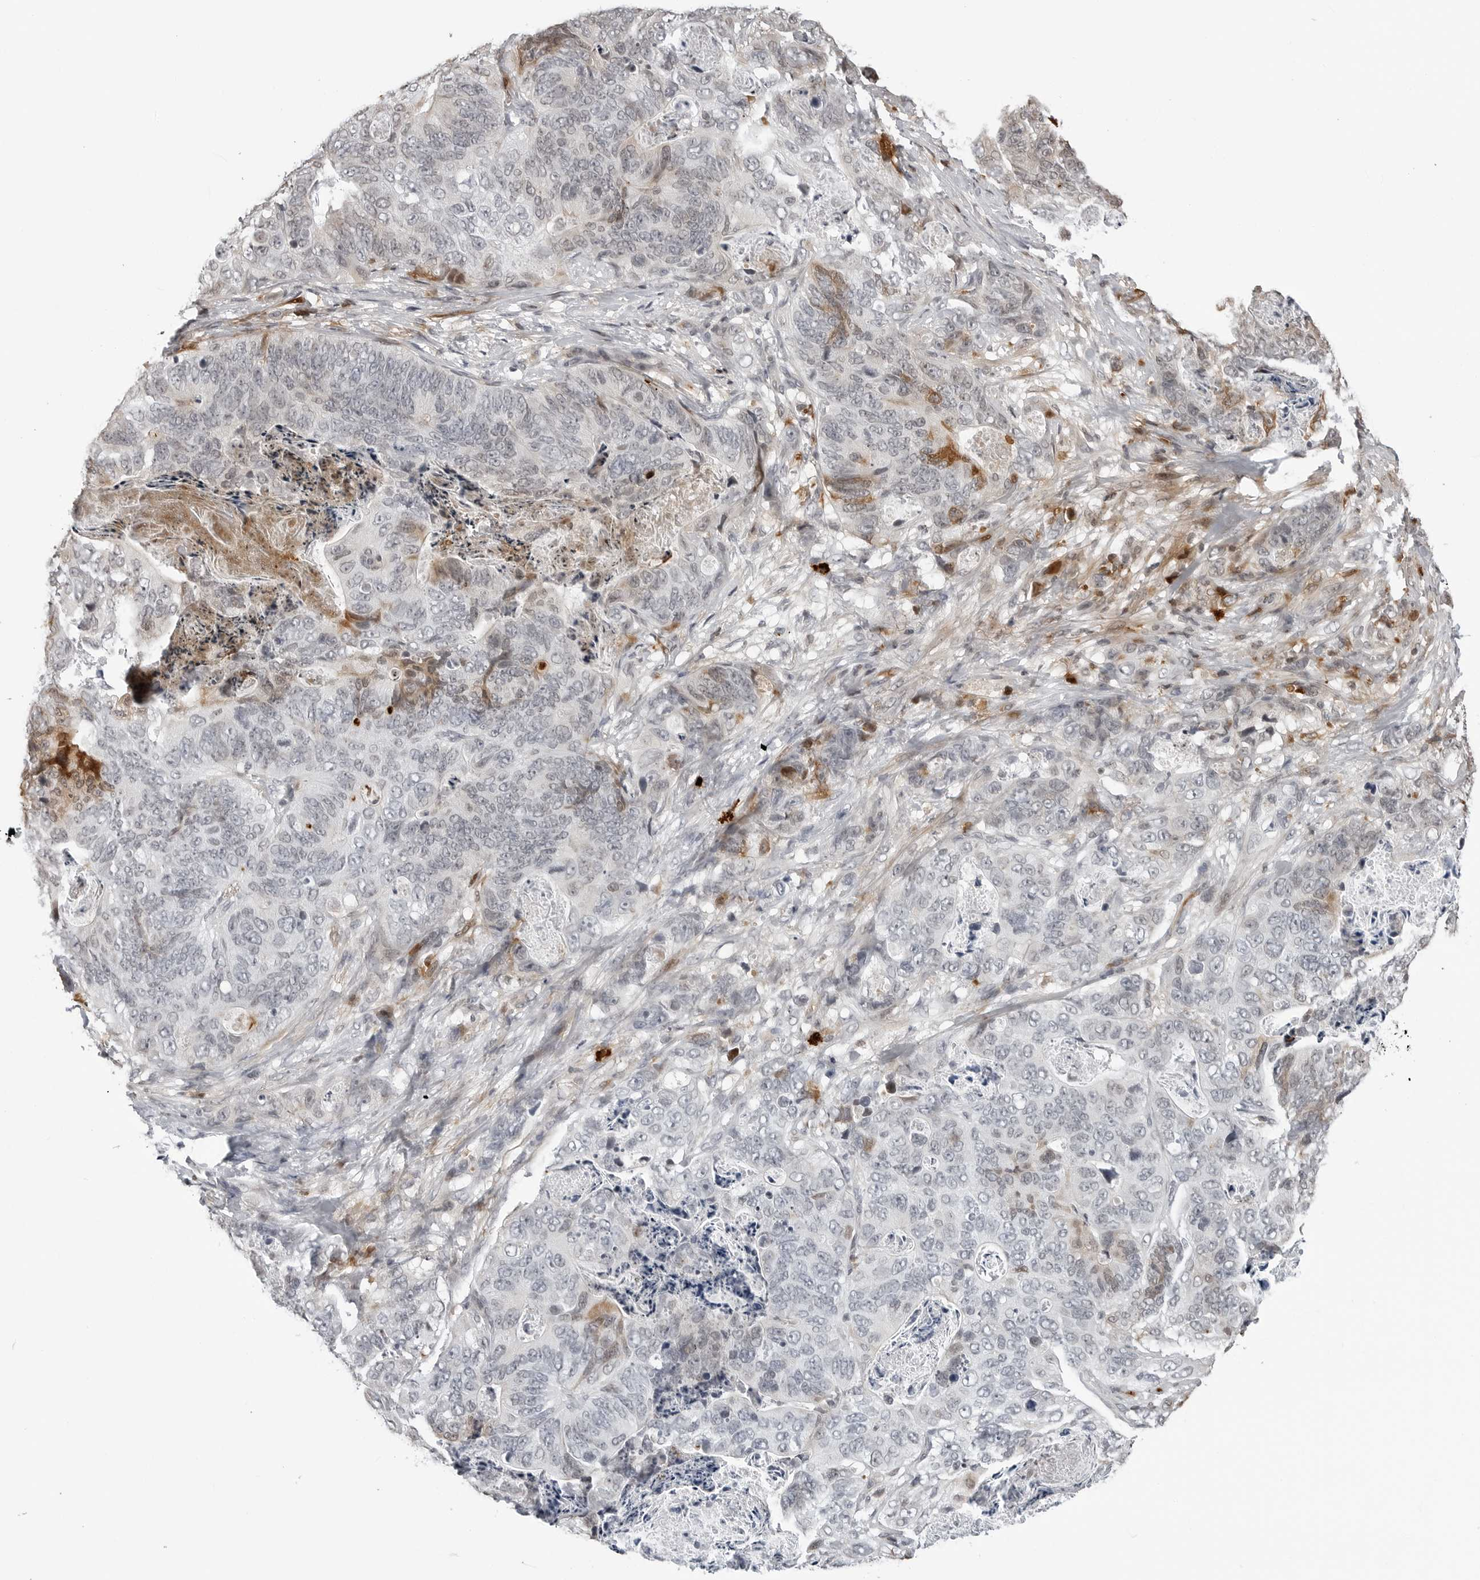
{"staining": {"intensity": "moderate", "quantity": "<25%", "location": "cytoplasmic/membranous"}, "tissue": "stomach cancer", "cell_type": "Tumor cells", "image_type": "cancer", "snomed": [{"axis": "morphology", "description": "Normal tissue, NOS"}, {"axis": "morphology", "description": "Adenocarcinoma, NOS"}, {"axis": "topography", "description": "Stomach"}], "caption": "Immunohistochemical staining of adenocarcinoma (stomach) shows moderate cytoplasmic/membranous protein staining in approximately <25% of tumor cells.", "gene": "CXCR5", "patient": {"sex": "female", "age": 89}}